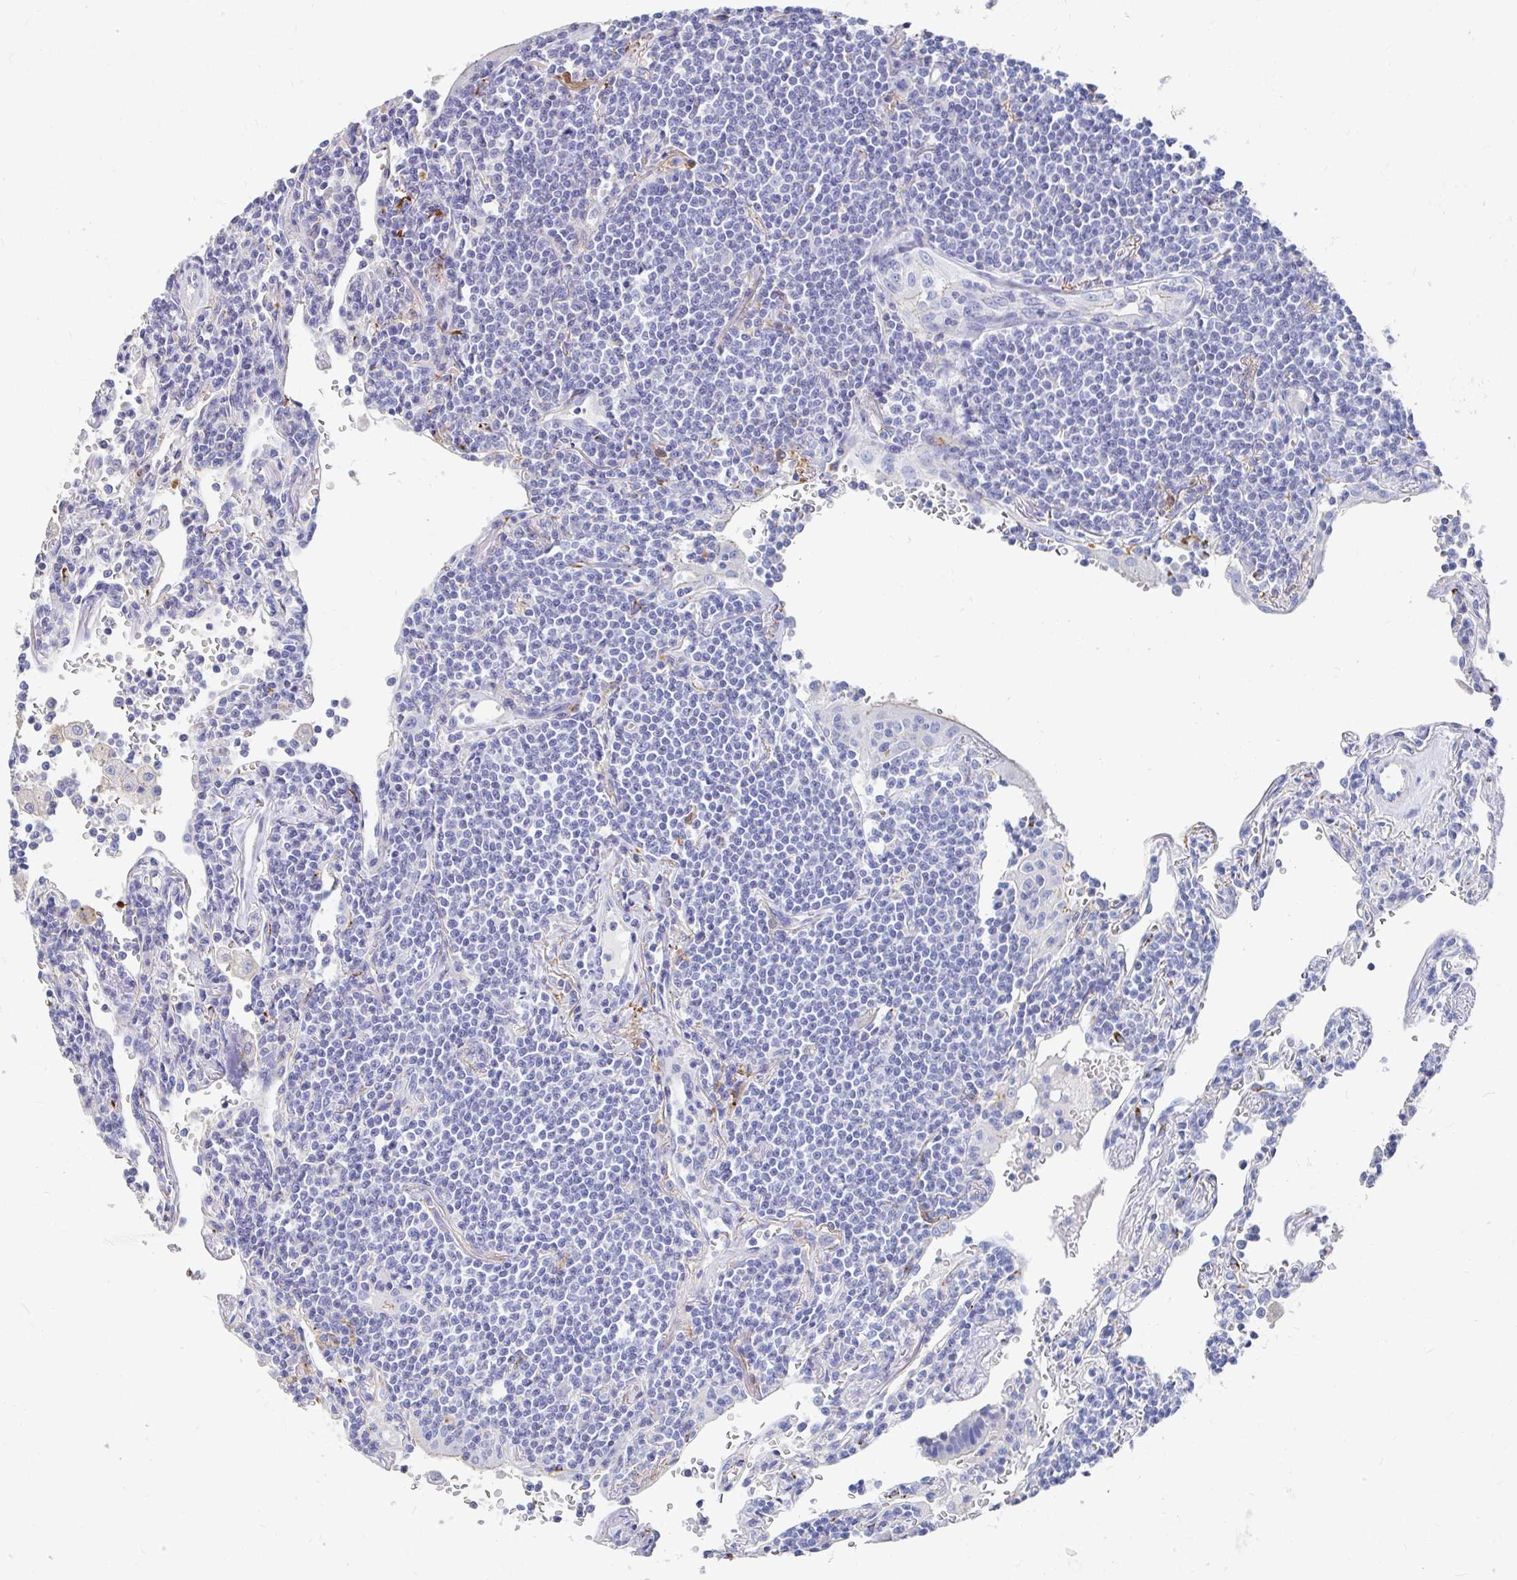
{"staining": {"intensity": "negative", "quantity": "none", "location": "none"}, "tissue": "lymphoma", "cell_type": "Tumor cells", "image_type": "cancer", "snomed": [{"axis": "morphology", "description": "Malignant lymphoma, non-Hodgkin's type, Low grade"}, {"axis": "topography", "description": "Lung"}], "caption": "IHC of lymphoma reveals no expression in tumor cells. (DAB immunohistochemistry (IHC) visualized using brightfield microscopy, high magnification).", "gene": "LAMC3", "patient": {"sex": "female", "age": 71}}